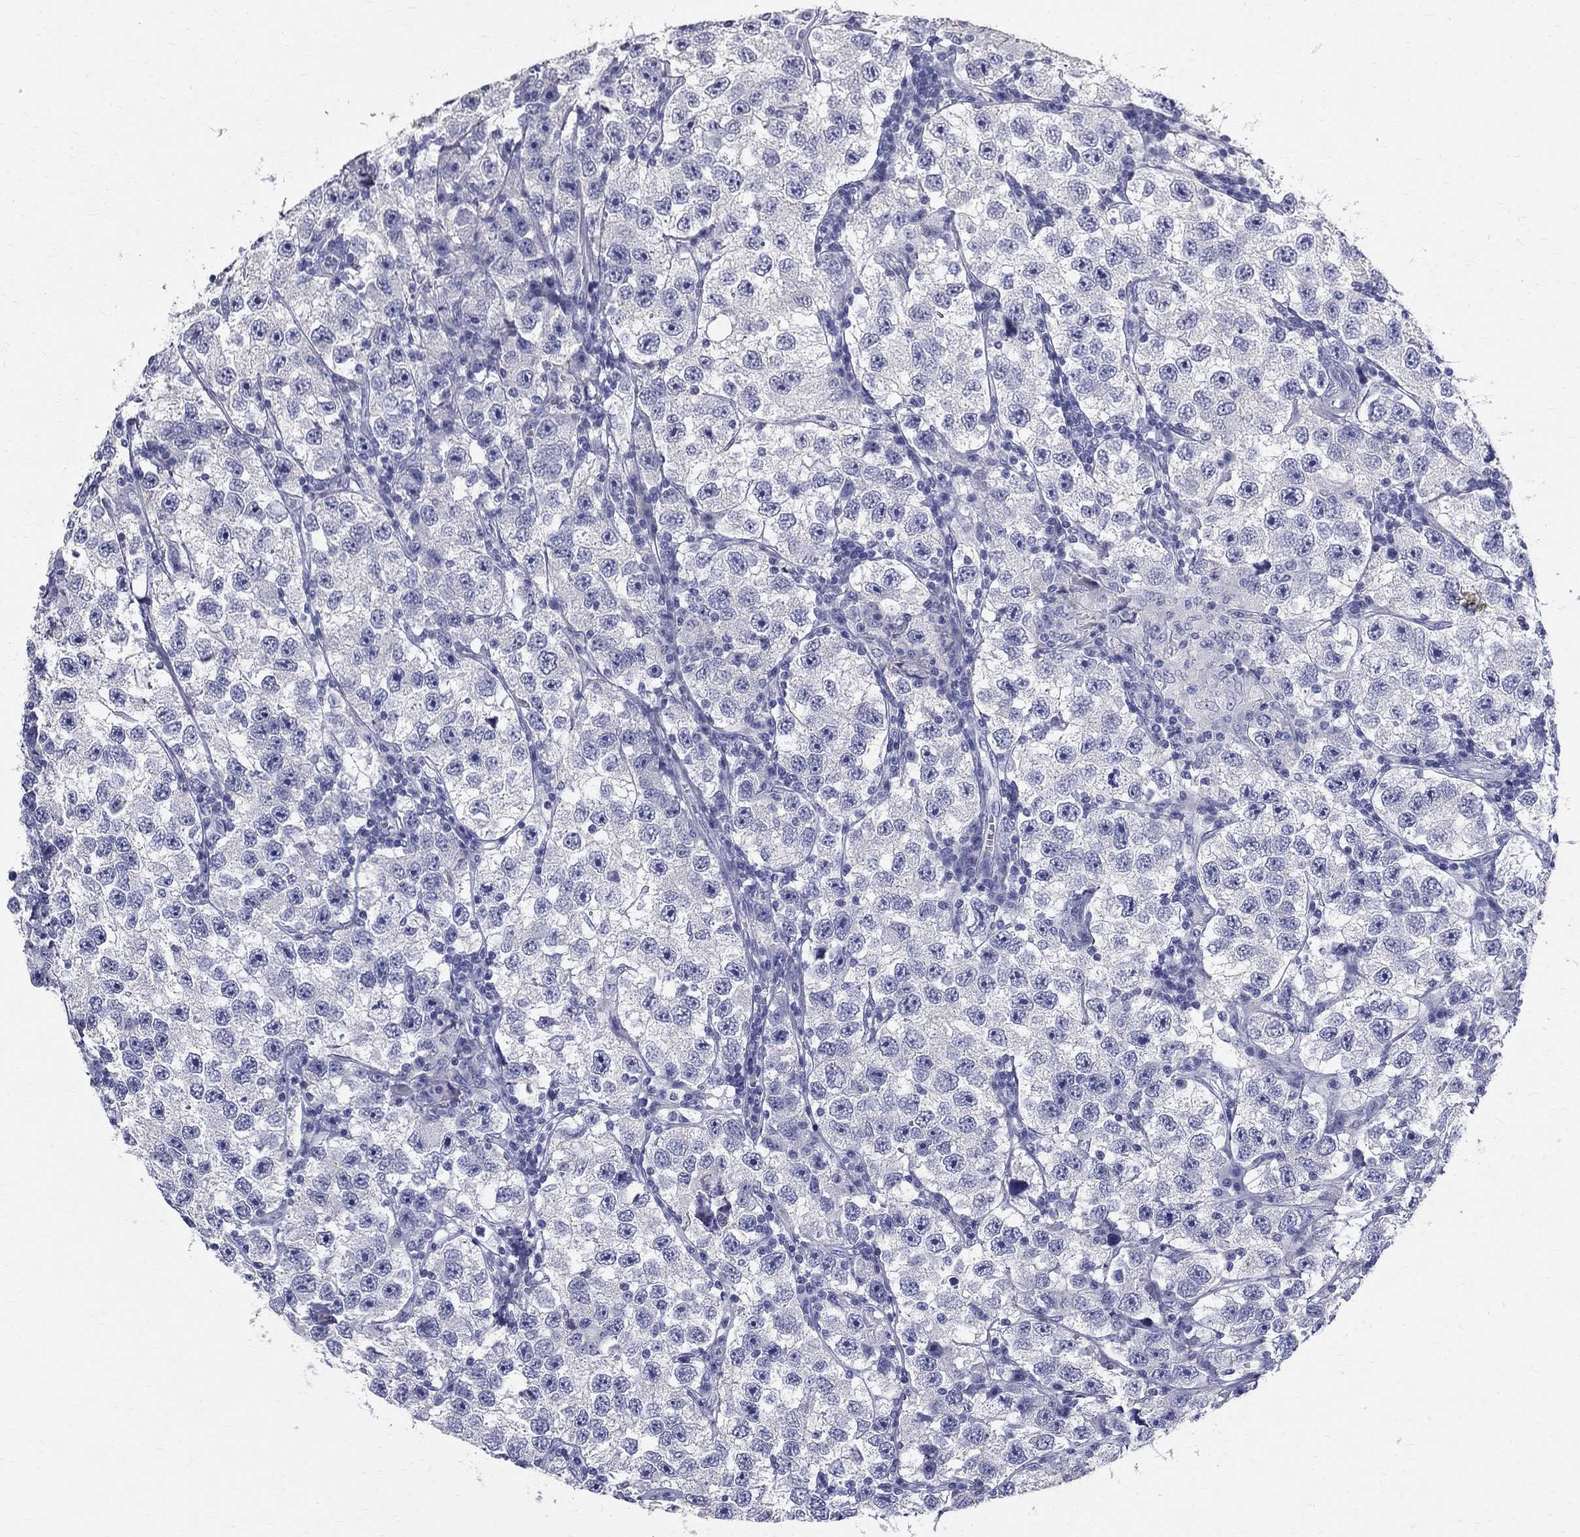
{"staining": {"intensity": "negative", "quantity": "none", "location": "none"}, "tissue": "testis cancer", "cell_type": "Tumor cells", "image_type": "cancer", "snomed": [{"axis": "morphology", "description": "Seminoma, NOS"}, {"axis": "topography", "description": "Testis"}], "caption": "IHC micrograph of testis seminoma stained for a protein (brown), which displays no expression in tumor cells.", "gene": "TGM4", "patient": {"sex": "male", "age": 26}}